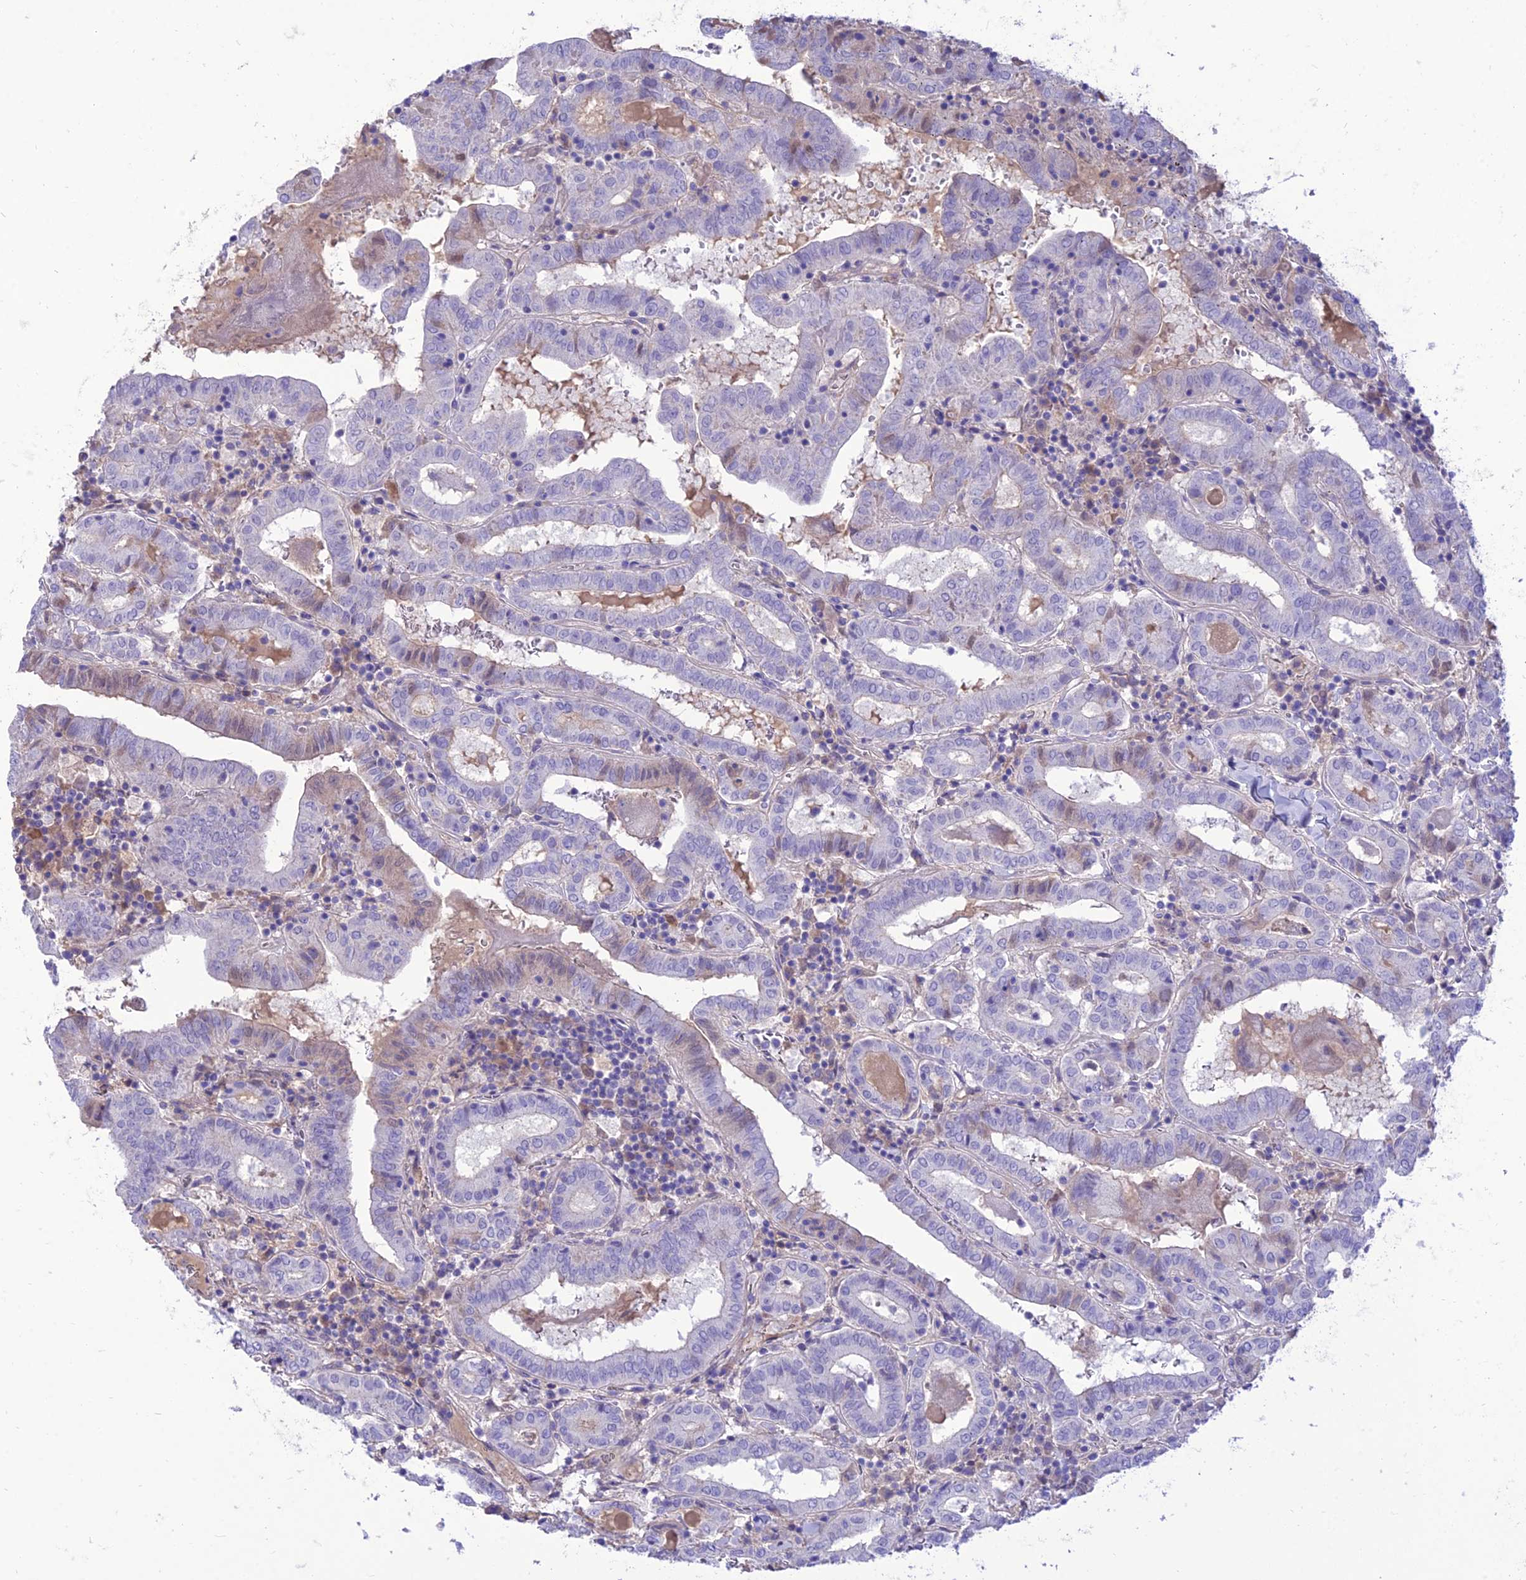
{"staining": {"intensity": "weak", "quantity": "<25%", "location": "cytoplasmic/membranous"}, "tissue": "thyroid cancer", "cell_type": "Tumor cells", "image_type": "cancer", "snomed": [{"axis": "morphology", "description": "Papillary adenocarcinoma, NOS"}, {"axis": "topography", "description": "Thyroid gland"}], "caption": "Protein analysis of thyroid cancer (papillary adenocarcinoma) demonstrates no significant expression in tumor cells. (DAB immunohistochemistry with hematoxylin counter stain).", "gene": "TEKT3", "patient": {"sex": "female", "age": 72}}